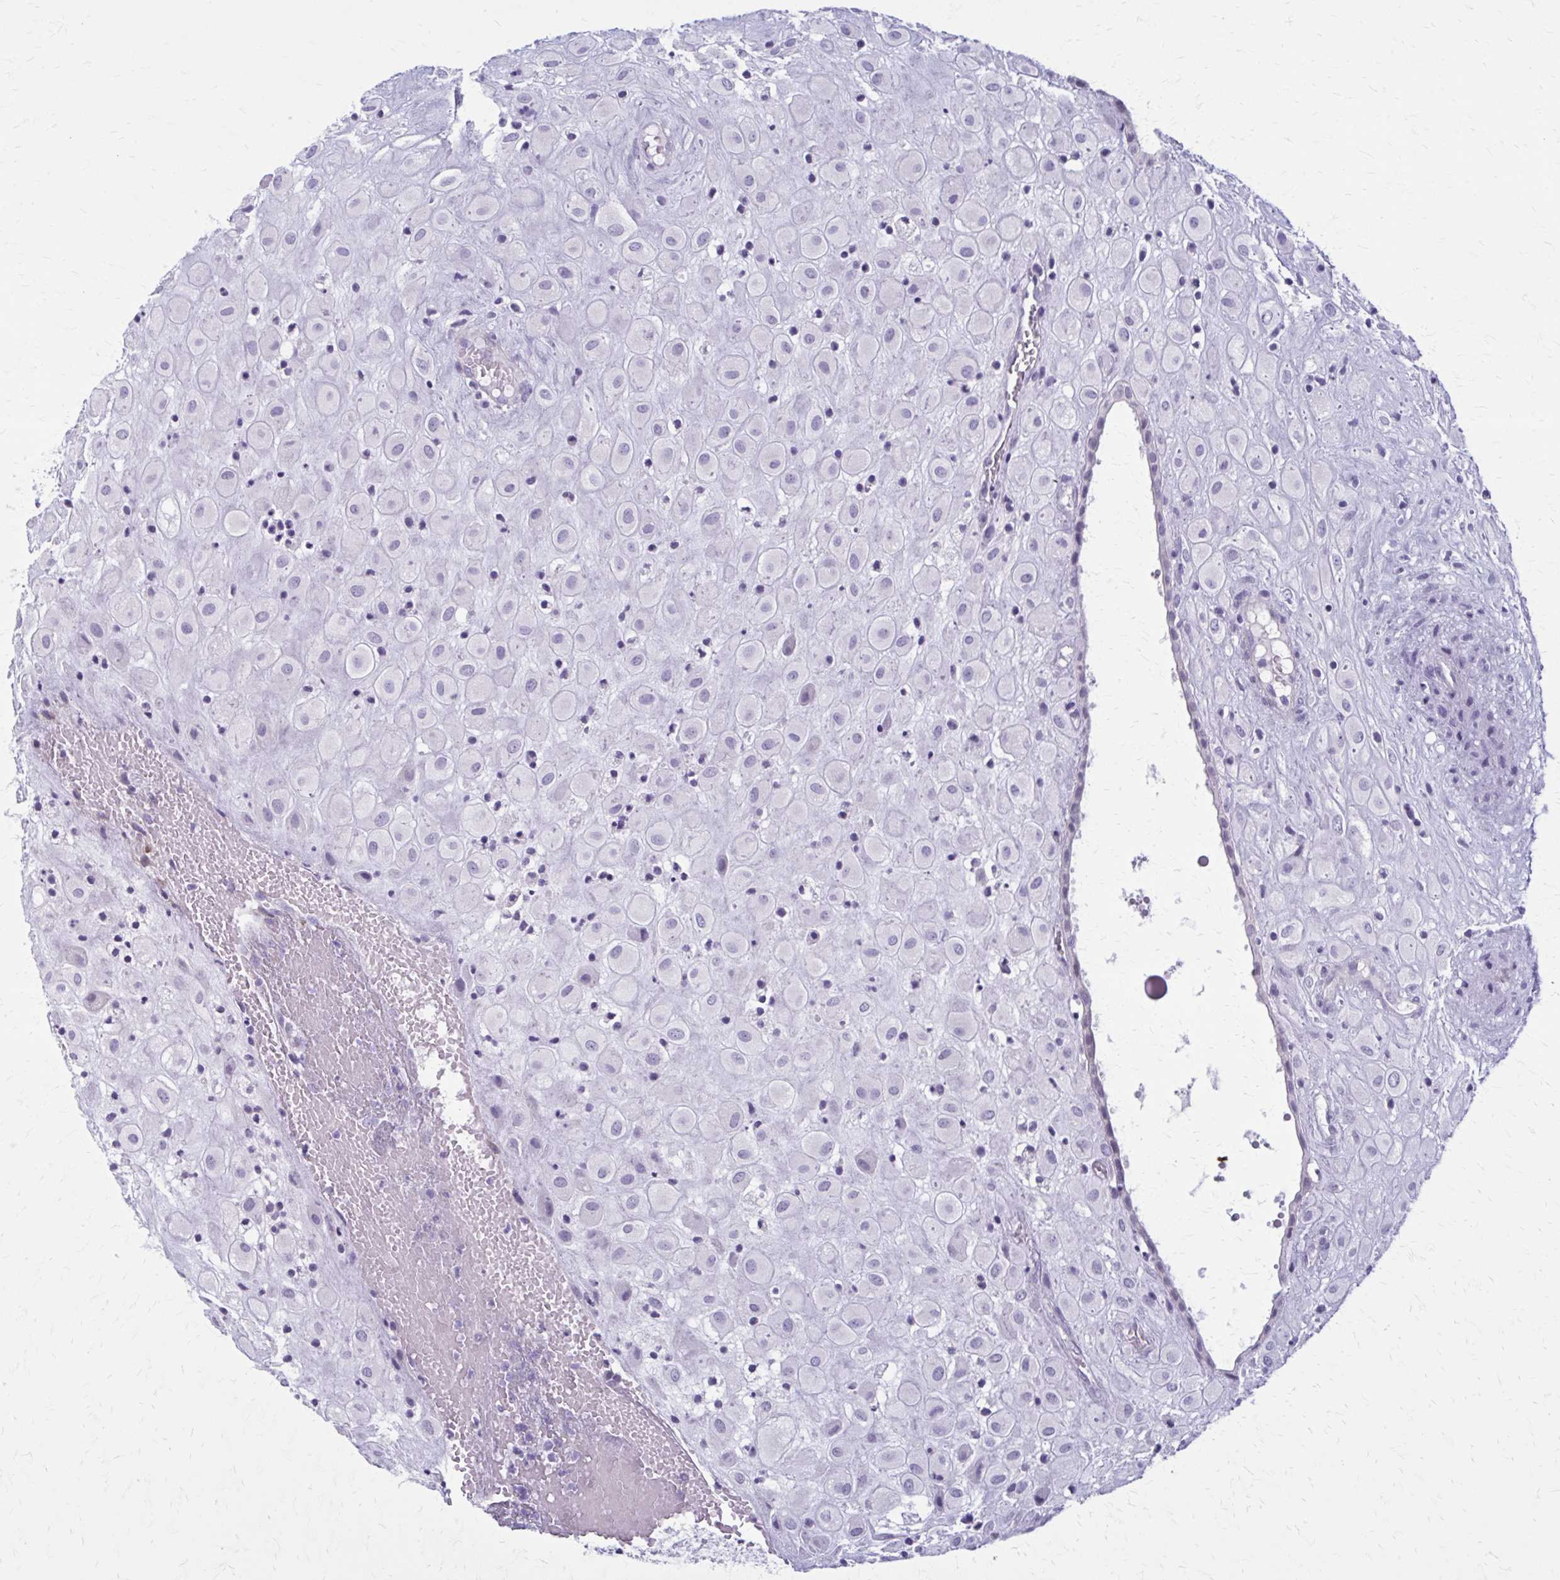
{"staining": {"intensity": "negative", "quantity": "none", "location": "none"}, "tissue": "placenta", "cell_type": "Decidual cells", "image_type": "normal", "snomed": [{"axis": "morphology", "description": "Normal tissue, NOS"}, {"axis": "topography", "description": "Placenta"}], "caption": "This is a photomicrograph of immunohistochemistry (IHC) staining of unremarkable placenta, which shows no staining in decidual cells.", "gene": "CASQ2", "patient": {"sex": "female", "age": 24}}